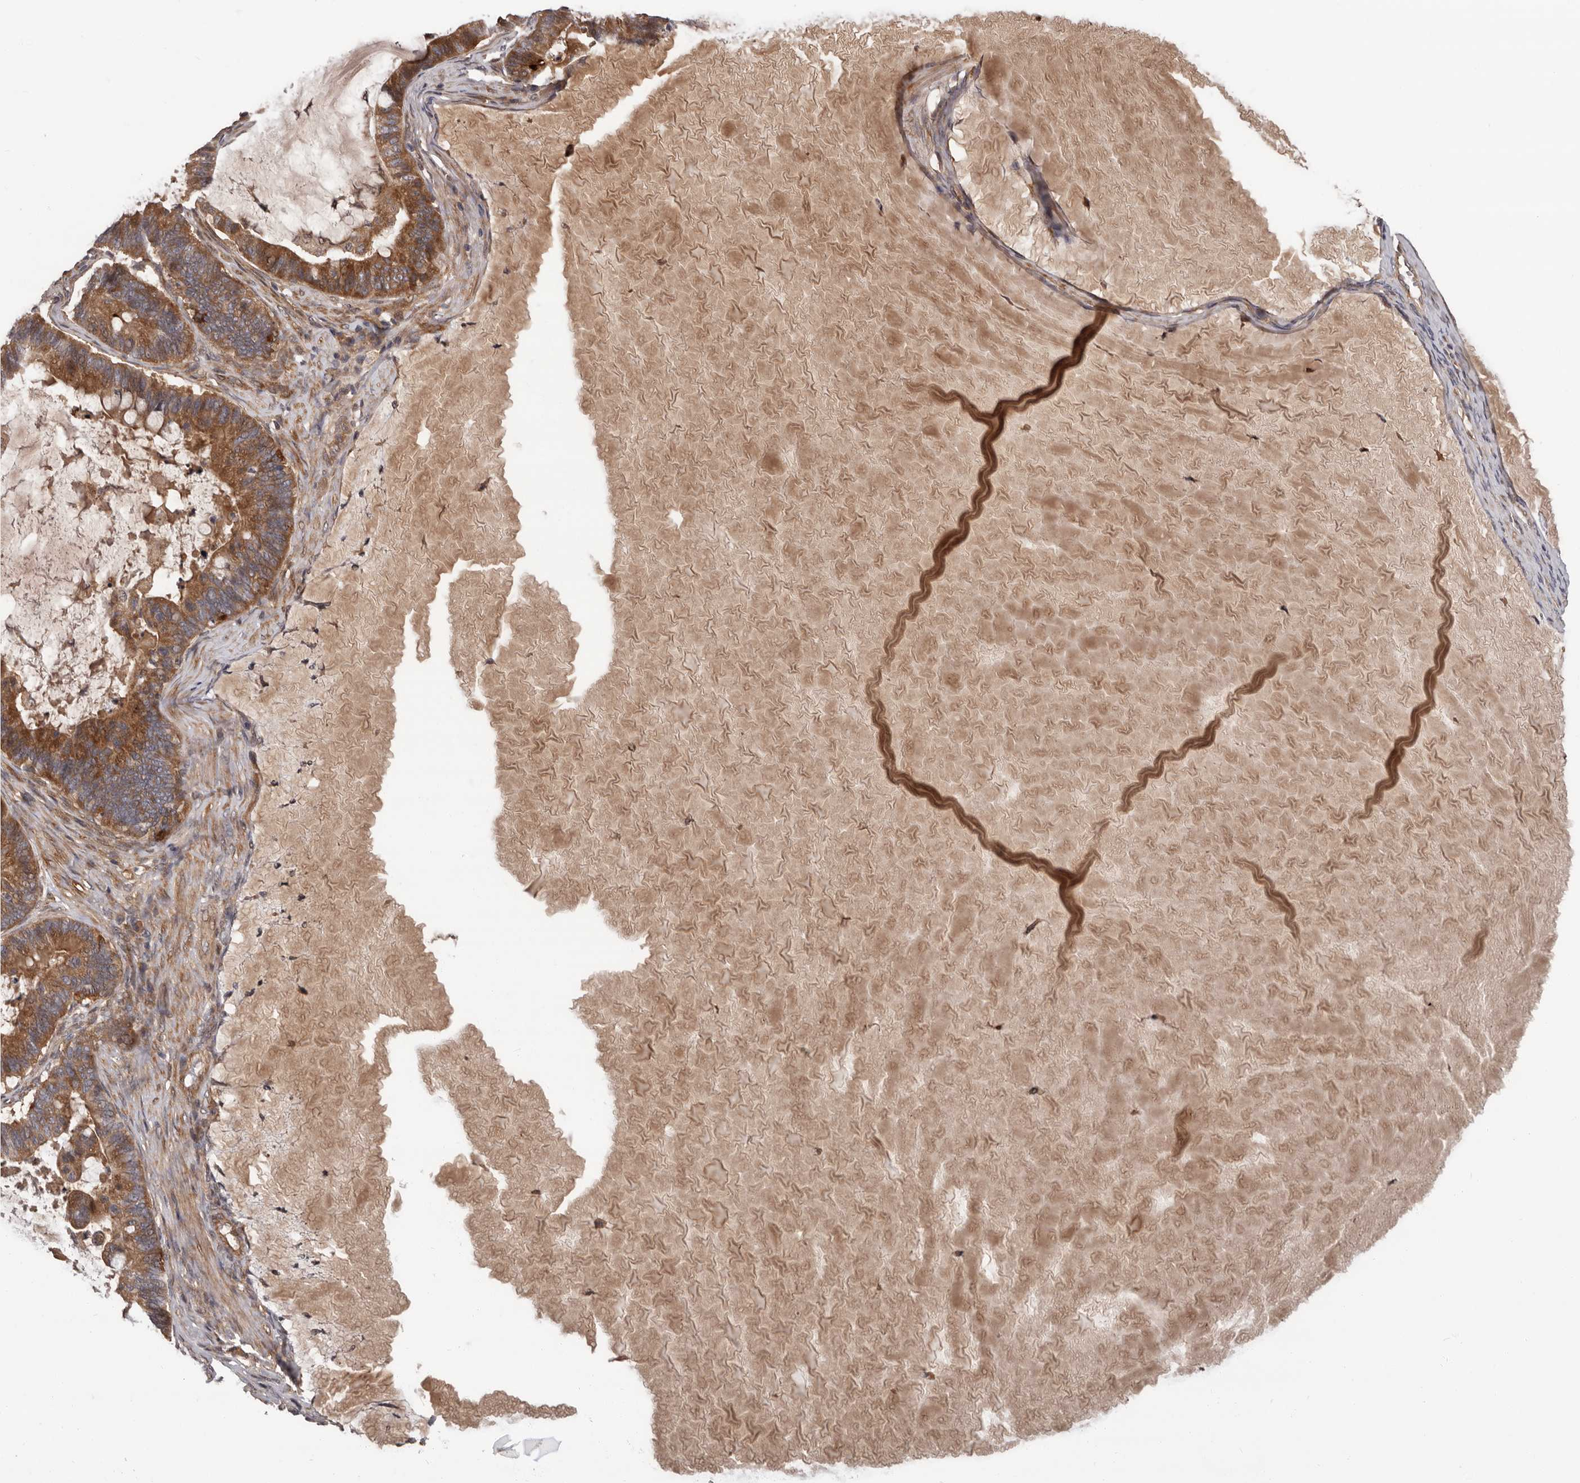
{"staining": {"intensity": "moderate", "quantity": ">75%", "location": "cytoplasmic/membranous"}, "tissue": "ovarian cancer", "cell_type": "Tumor cells", "image_type": "cancer", "snomed": [{"axis": "morphology", "description": "Cystadenocarcinoma, mucinous, NOS"}, {"axis": "topography", "description": "Ovary"}], "caption": "Mucinous cystadenocarcinoma (ovarian) tissue reveals moderate cytoplasmic/membranous positivity in about >75% of tumor cells, visualized by immunohistochemistry. Using DAB (3,3'-diaminobenzidine) (brown) and hematoxylin (blue) stains, captured at high magnification using brightfield microscopy.", "gene": "PRKD1", "patient": {"sex": "female", "age": 61}}